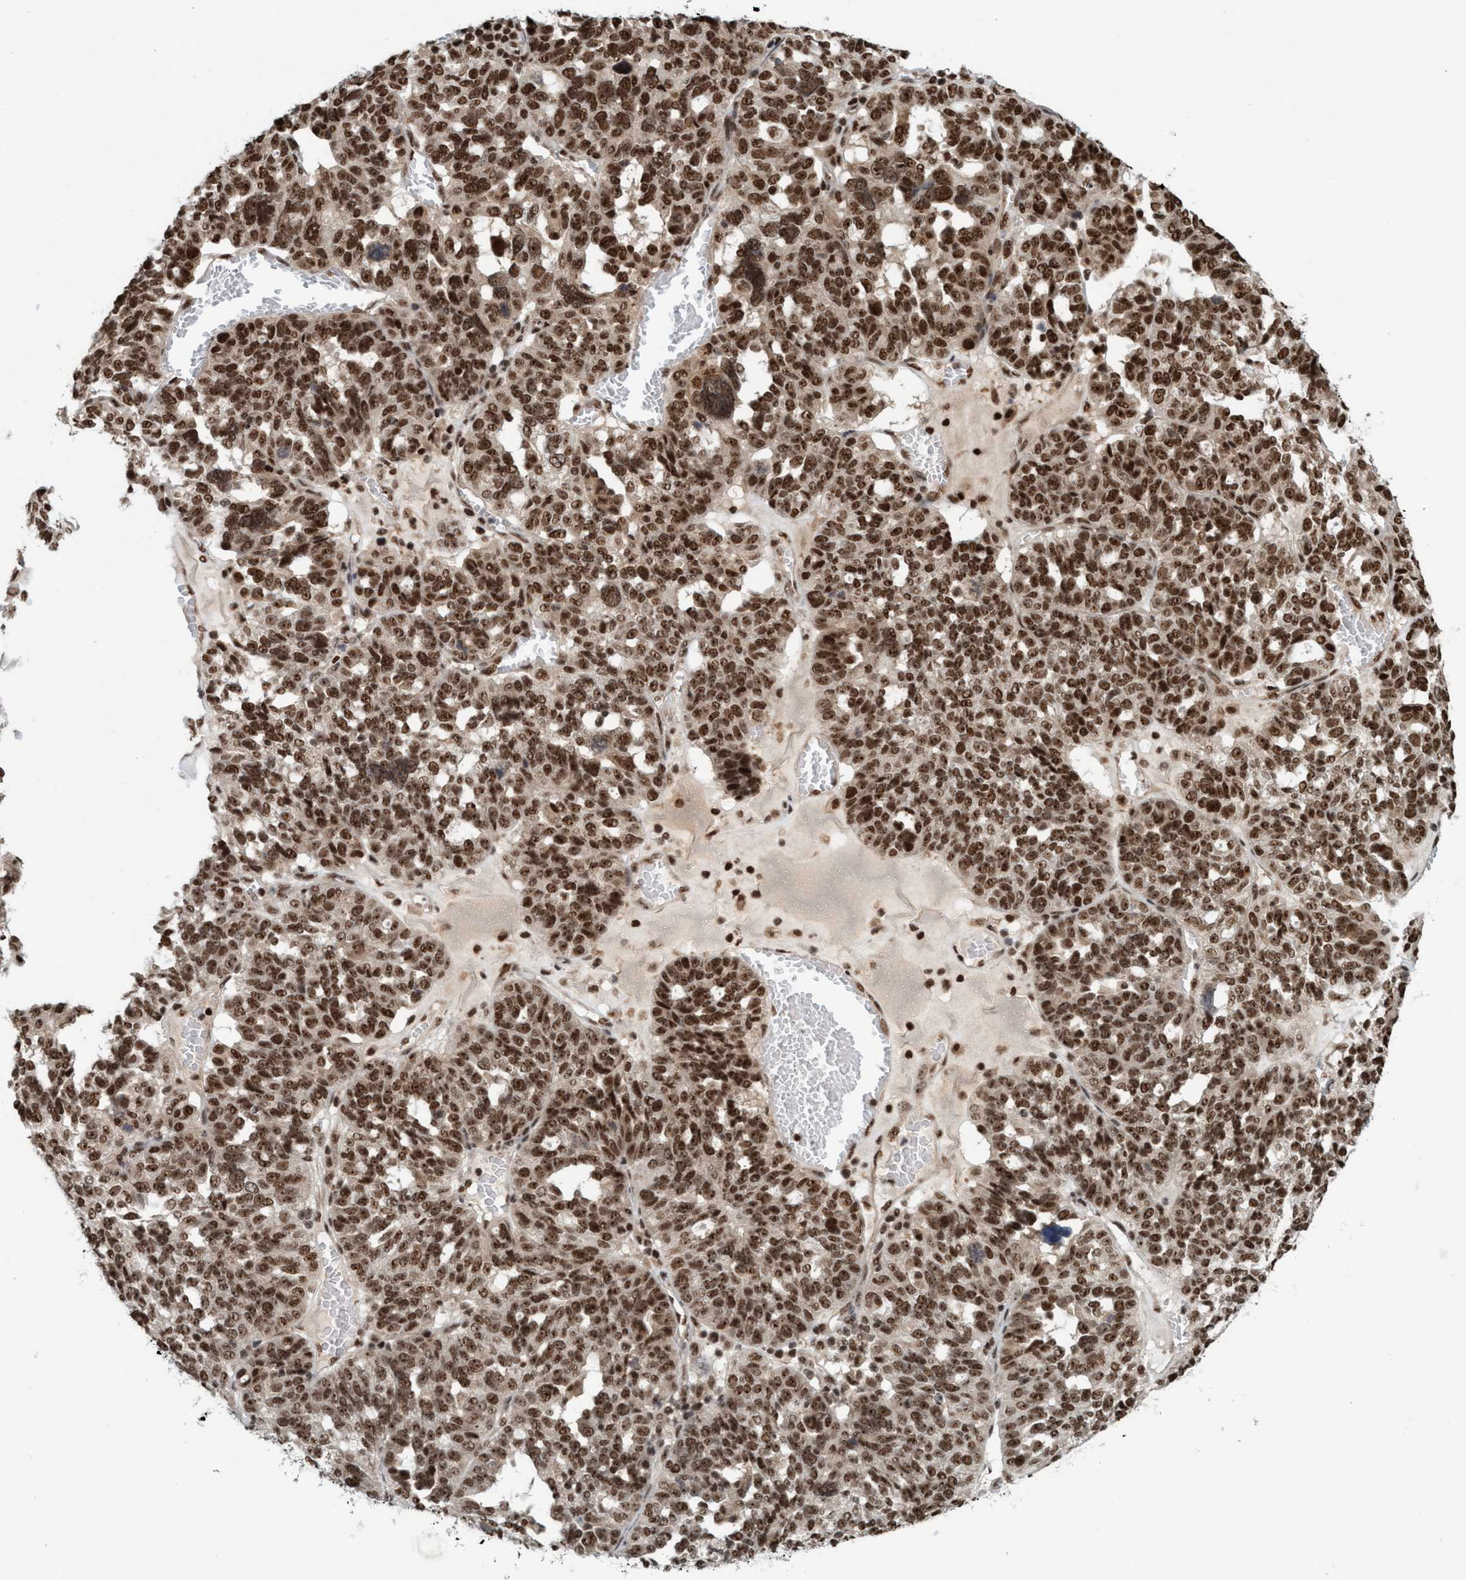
{"staining": {"intensity": "strong", "quantity": ">75%", "location": "nuclear"}, "tissue": "ovarian cancer", "cell_type": "Tumor cells", "image_type": "cancer", "snomed": [{"axis": "morphology", "description": "Cystadenocarcinoma, serous, NOS"}, {"axis": "topography", "description": "Ovary"}], "caption": "Ovarian serous cystadenocarcinoma was stained to show a protein in brown. There is high levels of strong nuclear positivity in about >75% of tumor cells.", "gene": "SMCR8", "patient": {"sex": "female", "age": 59}}